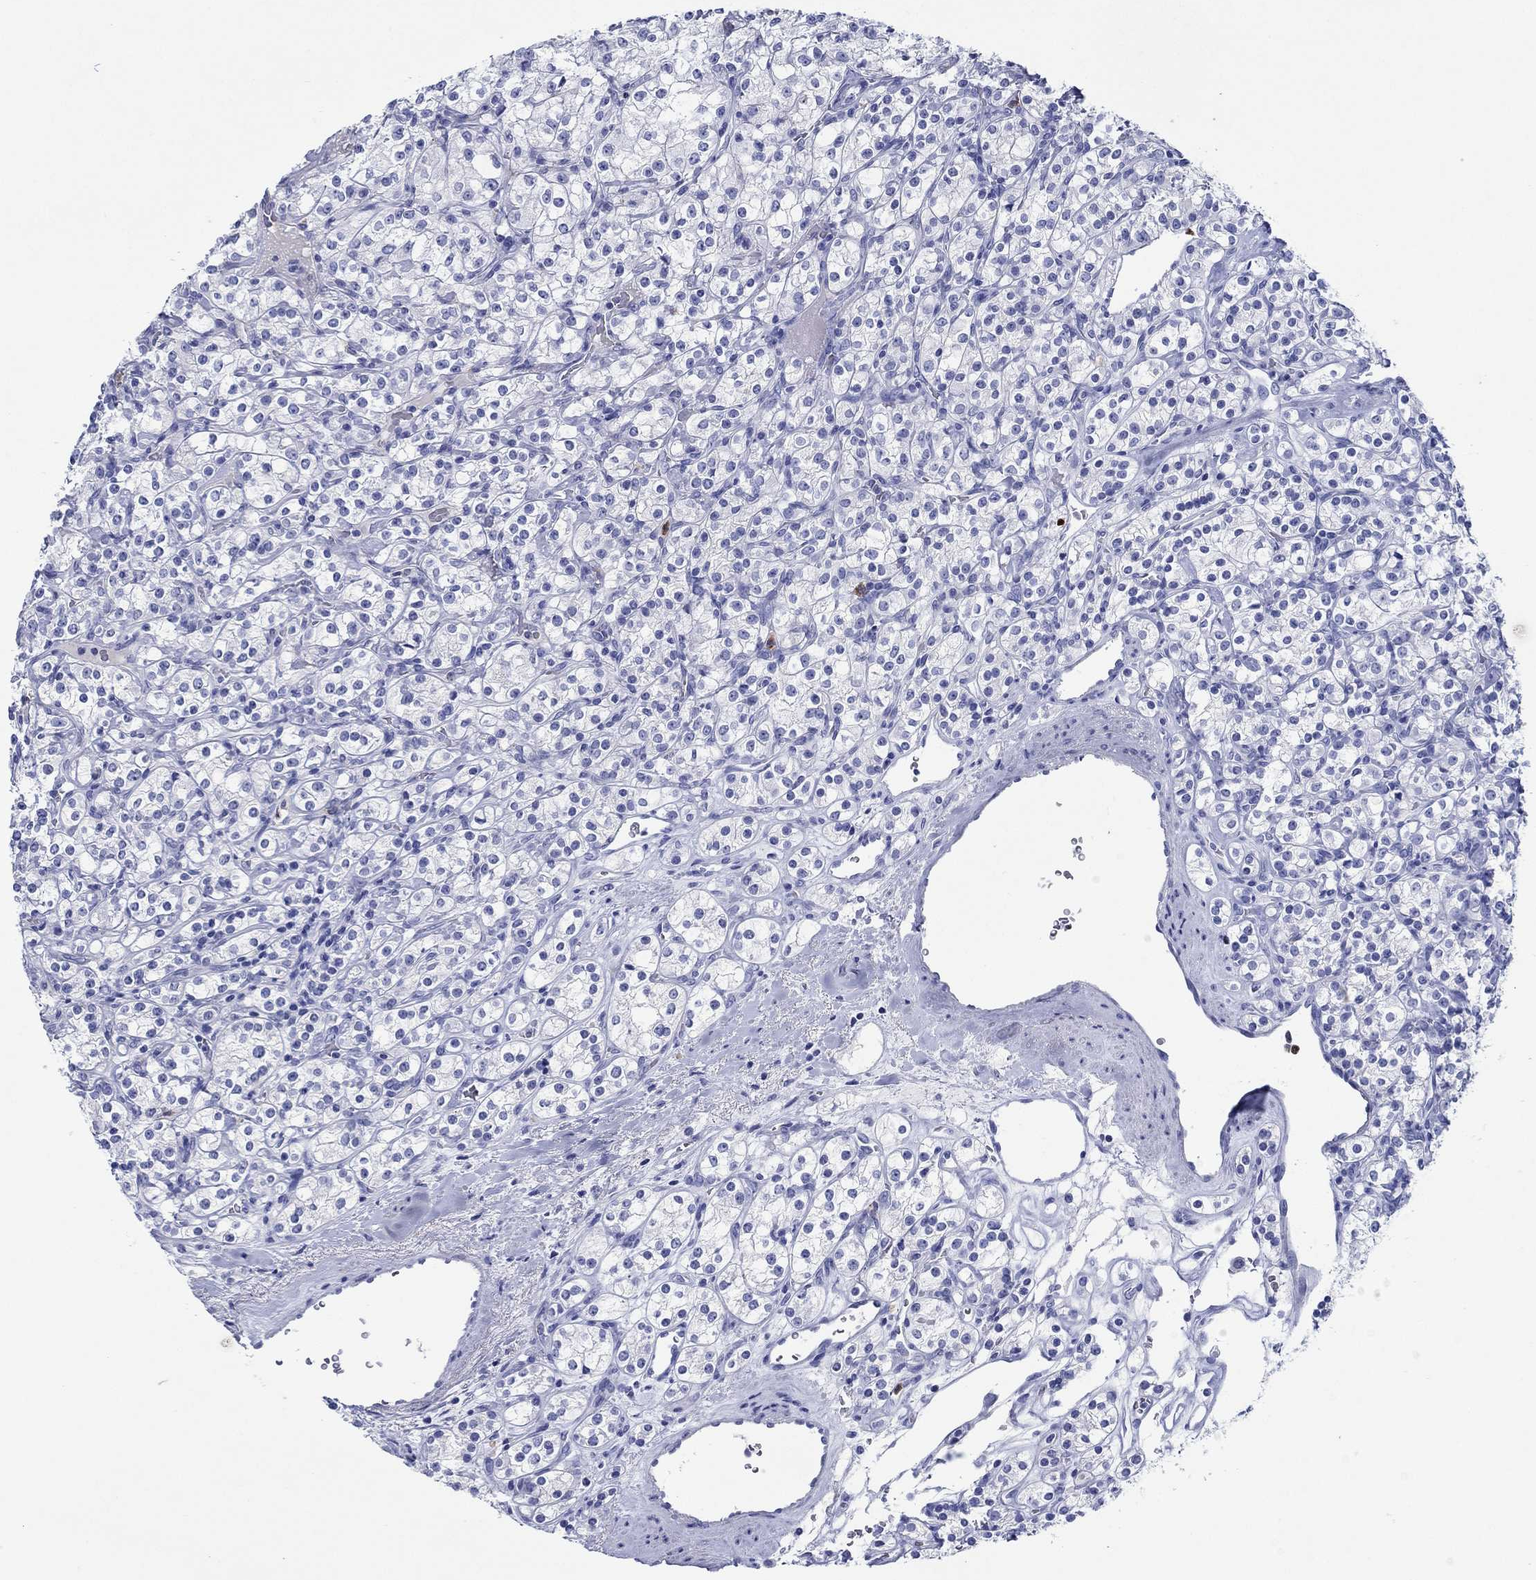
{"staining": {"intensity": "negative", "quantity": "none", "location": "none"}, "tissue": "renal cancer", "cell_type": "Tumor cells", "image_type": "cancer", "snomed": [{"axis": "morphology", "description": "Adenocarcinoma, NOS"}, {"axis": "topography", "description": "Kidney"}], "caption": "A micrograph of human renal cancer is negative for staining in tumor cells.", "gene": "EPX", "patient": {"sex": "male", "age": 77}}